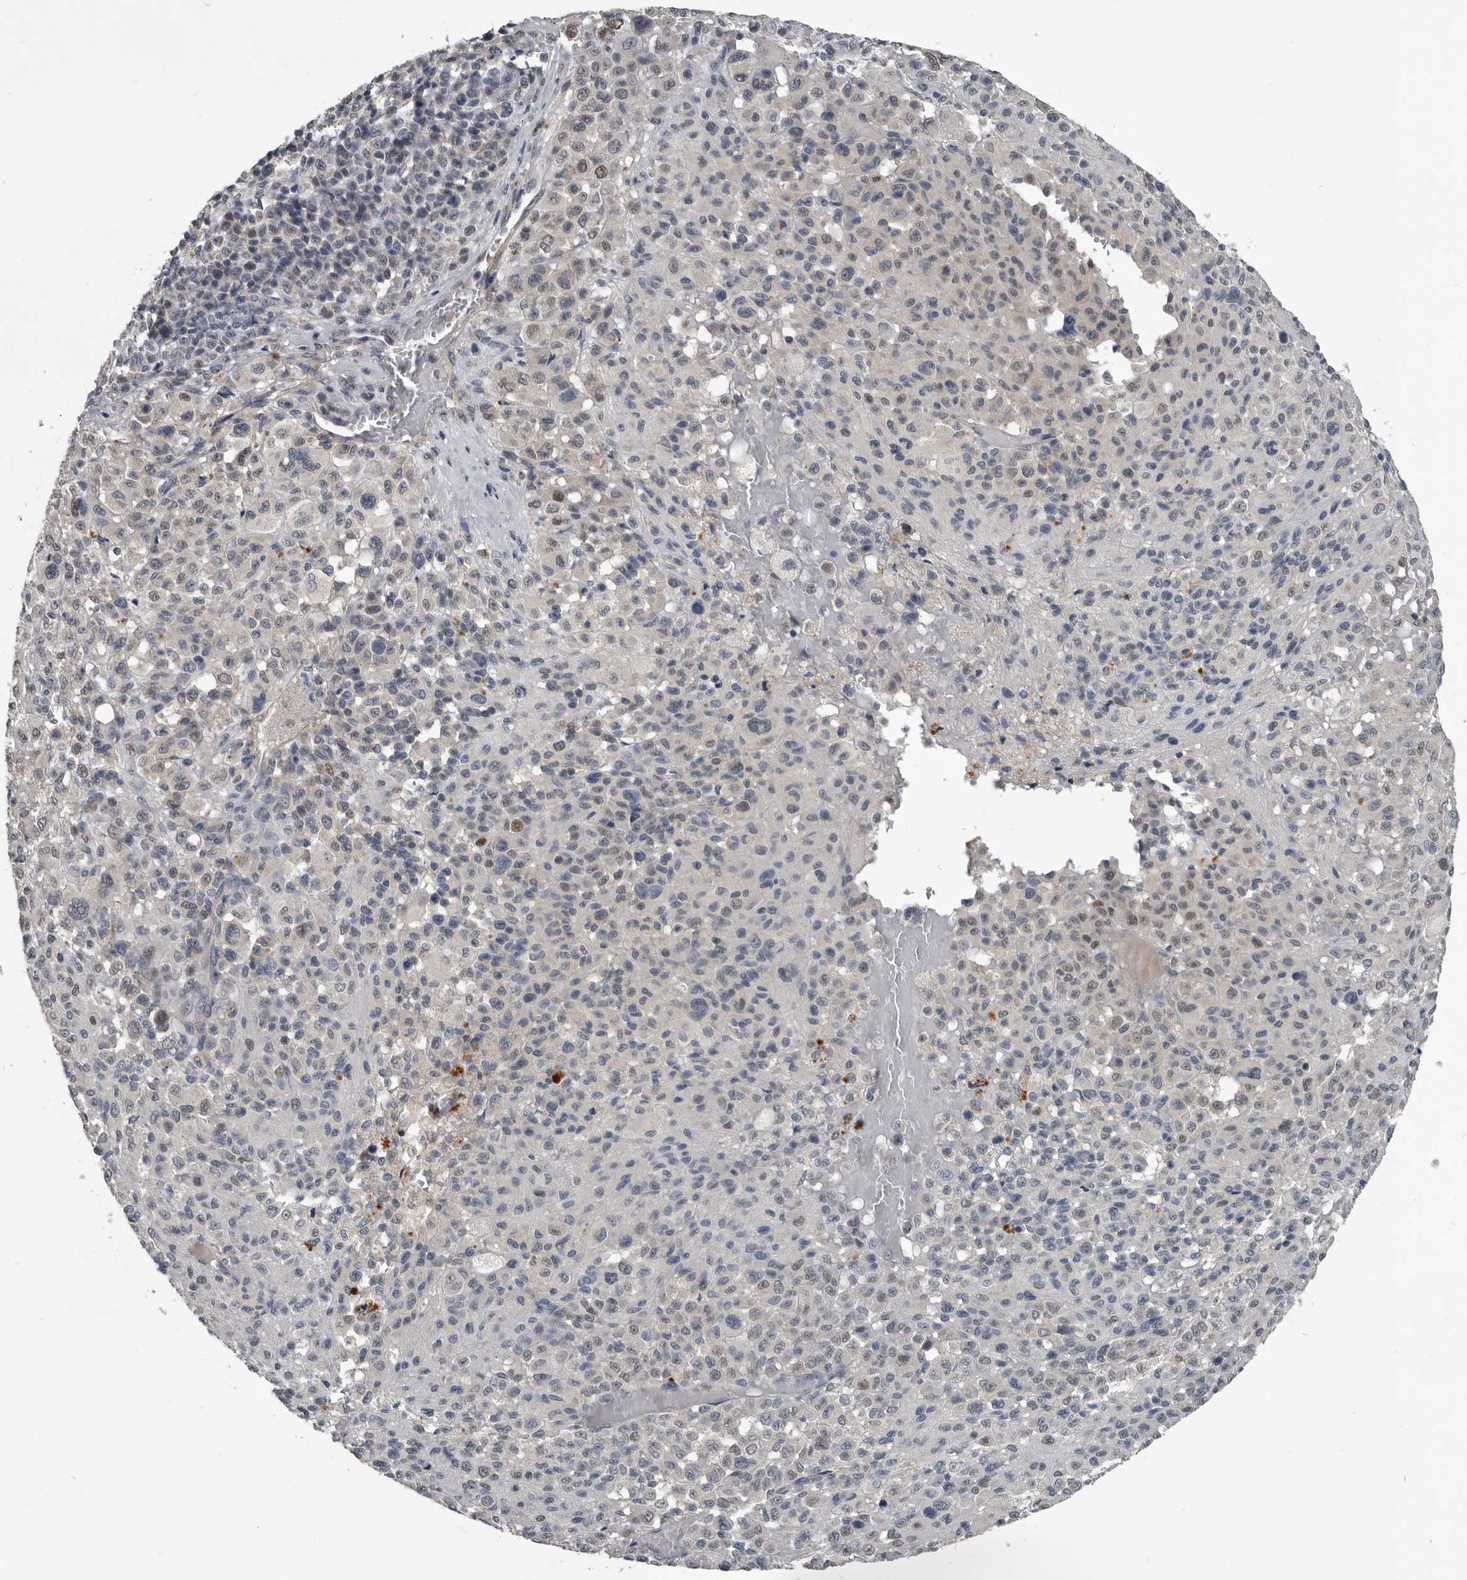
{"staining": {"intensity": "moderate", "quantity": "<25%", "location": "nuclear"}, "tissue": "melanoma", "cell_type": "Tumor cells", "image_type": "cancer", "snomed": [{"axis": "morphology", "description": "Malignant melanoma, Metastatic site"}, {"axis": "topography", "description": "Skin"}], "caption": "The immunohistochemical stain shows moderate nuclear staining in tumor cells of malignant melanoma (metastatic site) tissue. (Brightfield microscopy of DAB IHC at high magnification).", "gene": "C1orf216", "patient": {"sex": "female", "age": 74}}